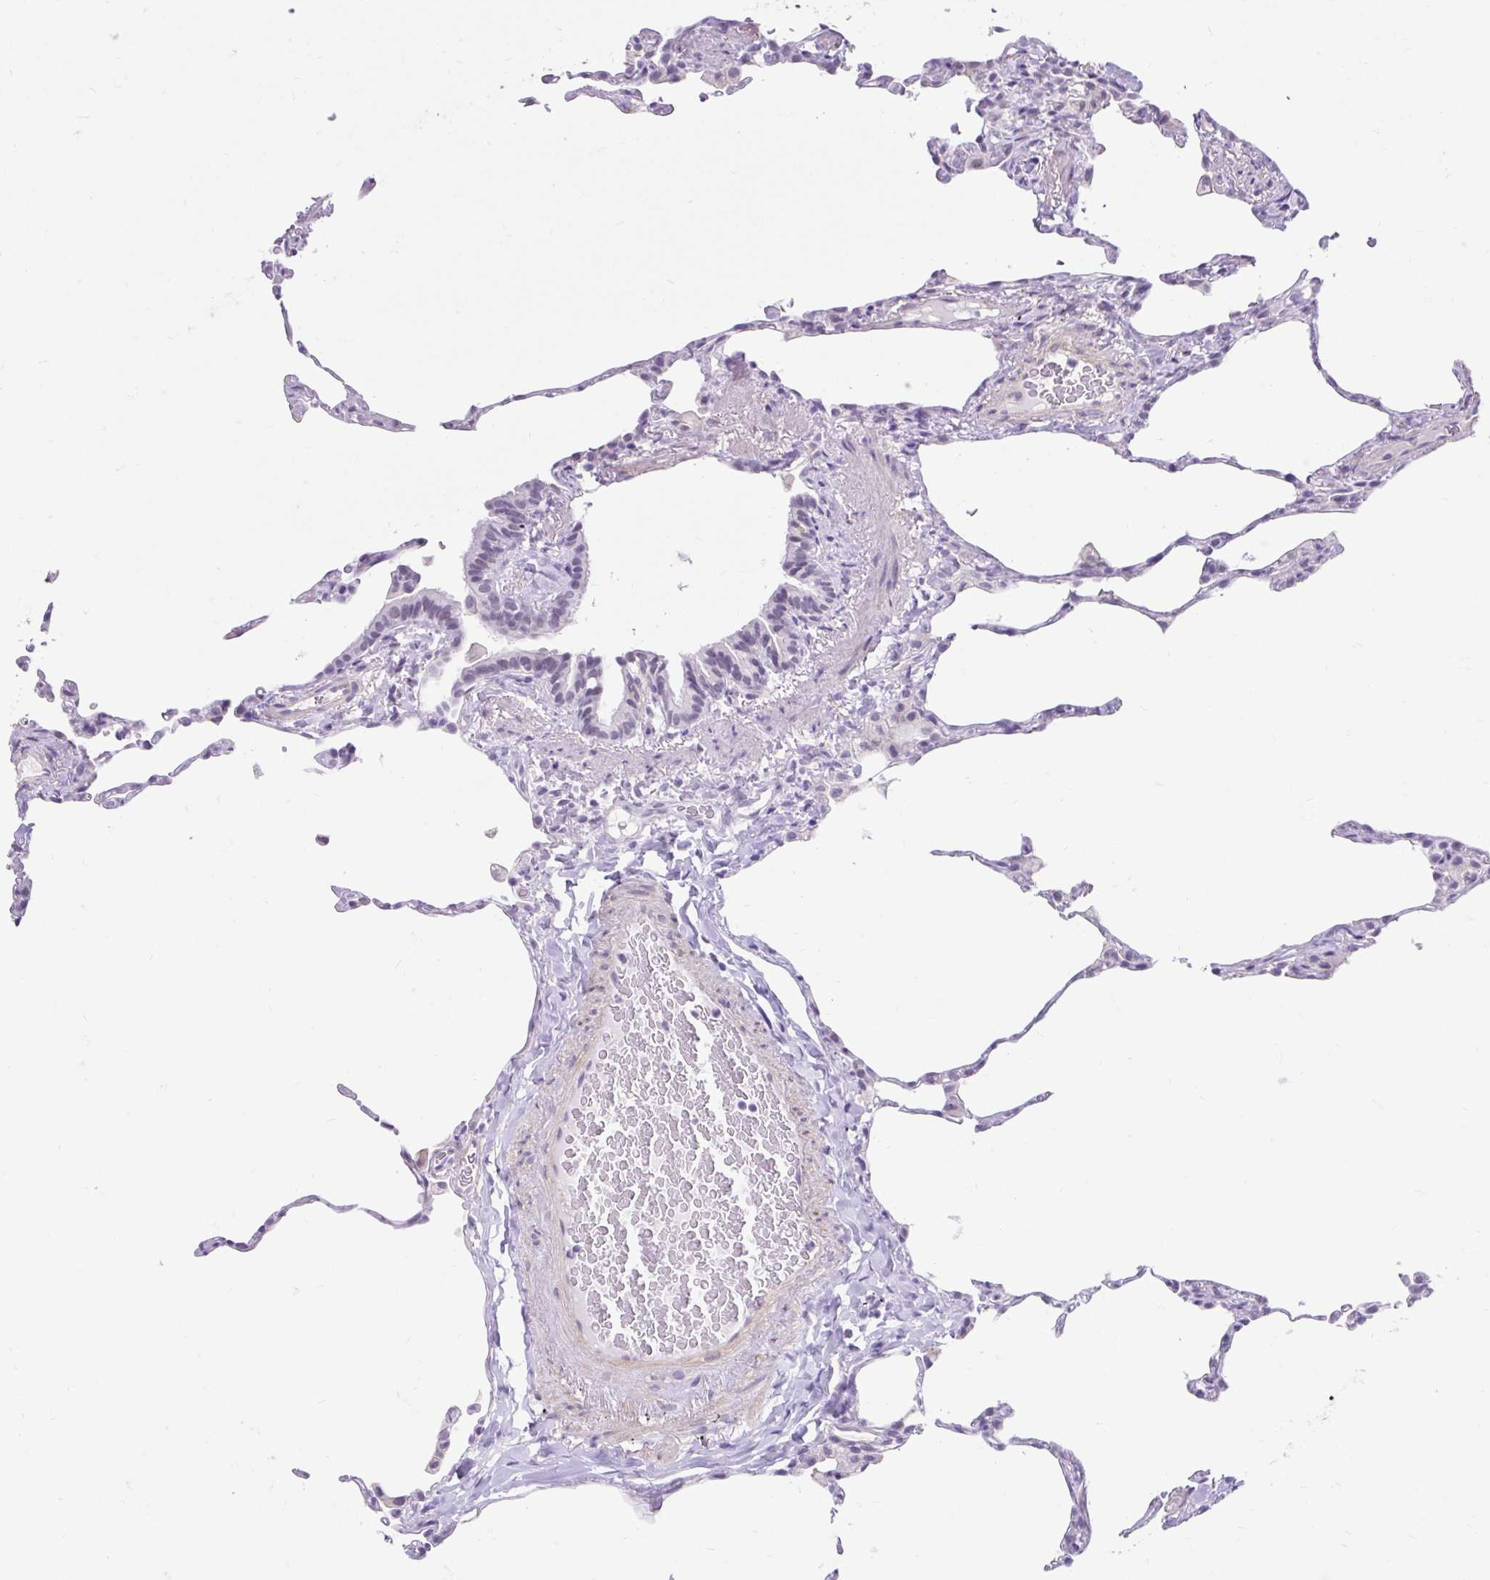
{"staining": {"intensity": "negative", "quantity": "none", "location": "none"}, "tissue": "lung", "cell_type": "Alveolar cells", "image_type": "normal", "snomed": [{"axis": "morphology", "description": "Normal tissue, NOS"}, {"axis": "topography", "description": "Lung"}], "caption": "This is an immunohistochemistry image of benign lung. There is no positivity in alveolar cells.", "gene": "DCAF17", "patient": {"sex": "female", "age": 57}}